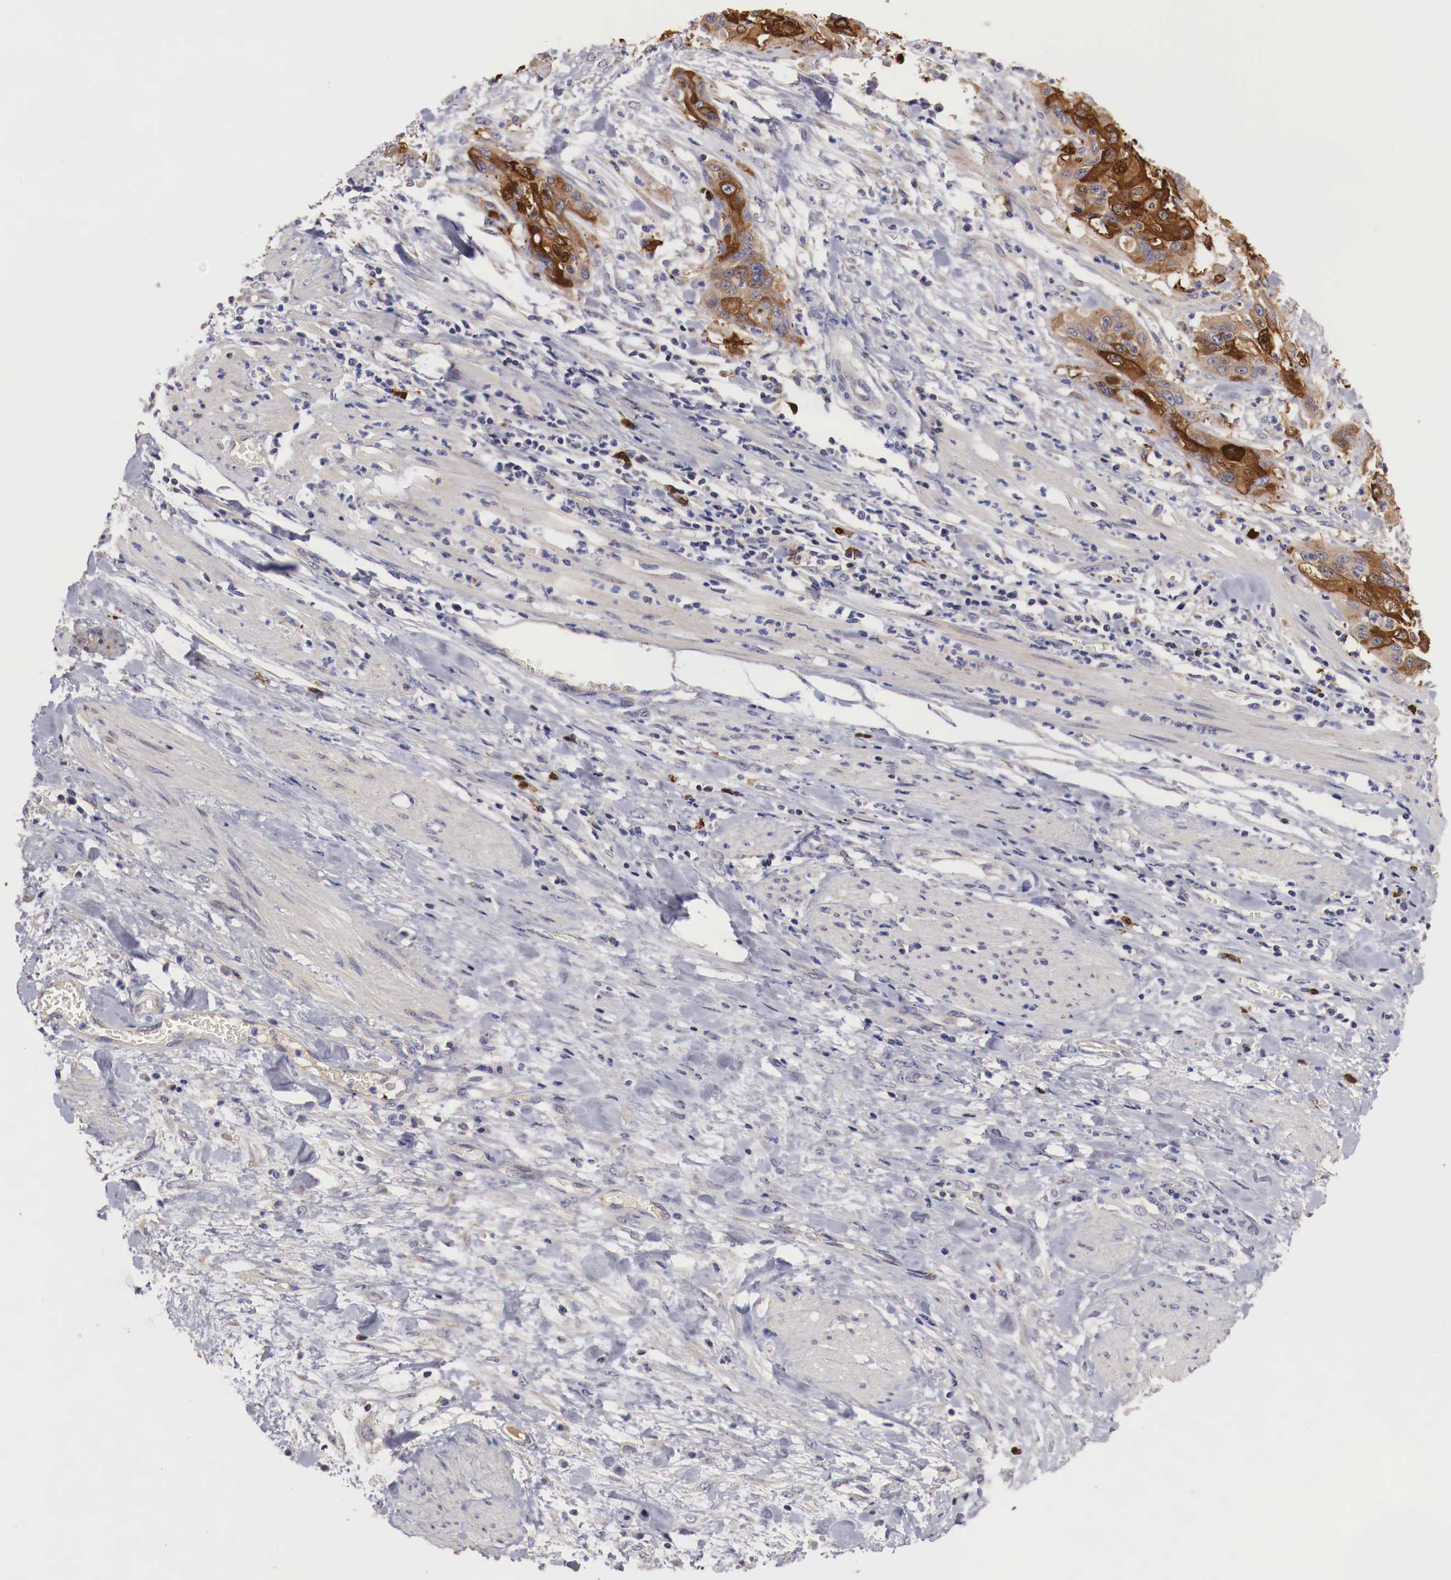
{"staining": {"intensity": "strong", "quantity": ">75%", "location": "cytoplasmic/membranous"}, "tissue": "cervical cancer", "cell_type": "Tumor cells", "image_type": "cancer", "snomed": [{"axis": "morphology", "description": "Squamous cell carcinoma, NOS"}, {"axis": "topography", "description": "Cervix"}], "caption": "Immunohistochemical staining of cervical squamous cell carcinoma shows strong cytoplasmic/membranous protein expression in approximately >75% of tumor cells.", "gene": "PITPNA", "patient": {"sex": "female", "age": 41}}